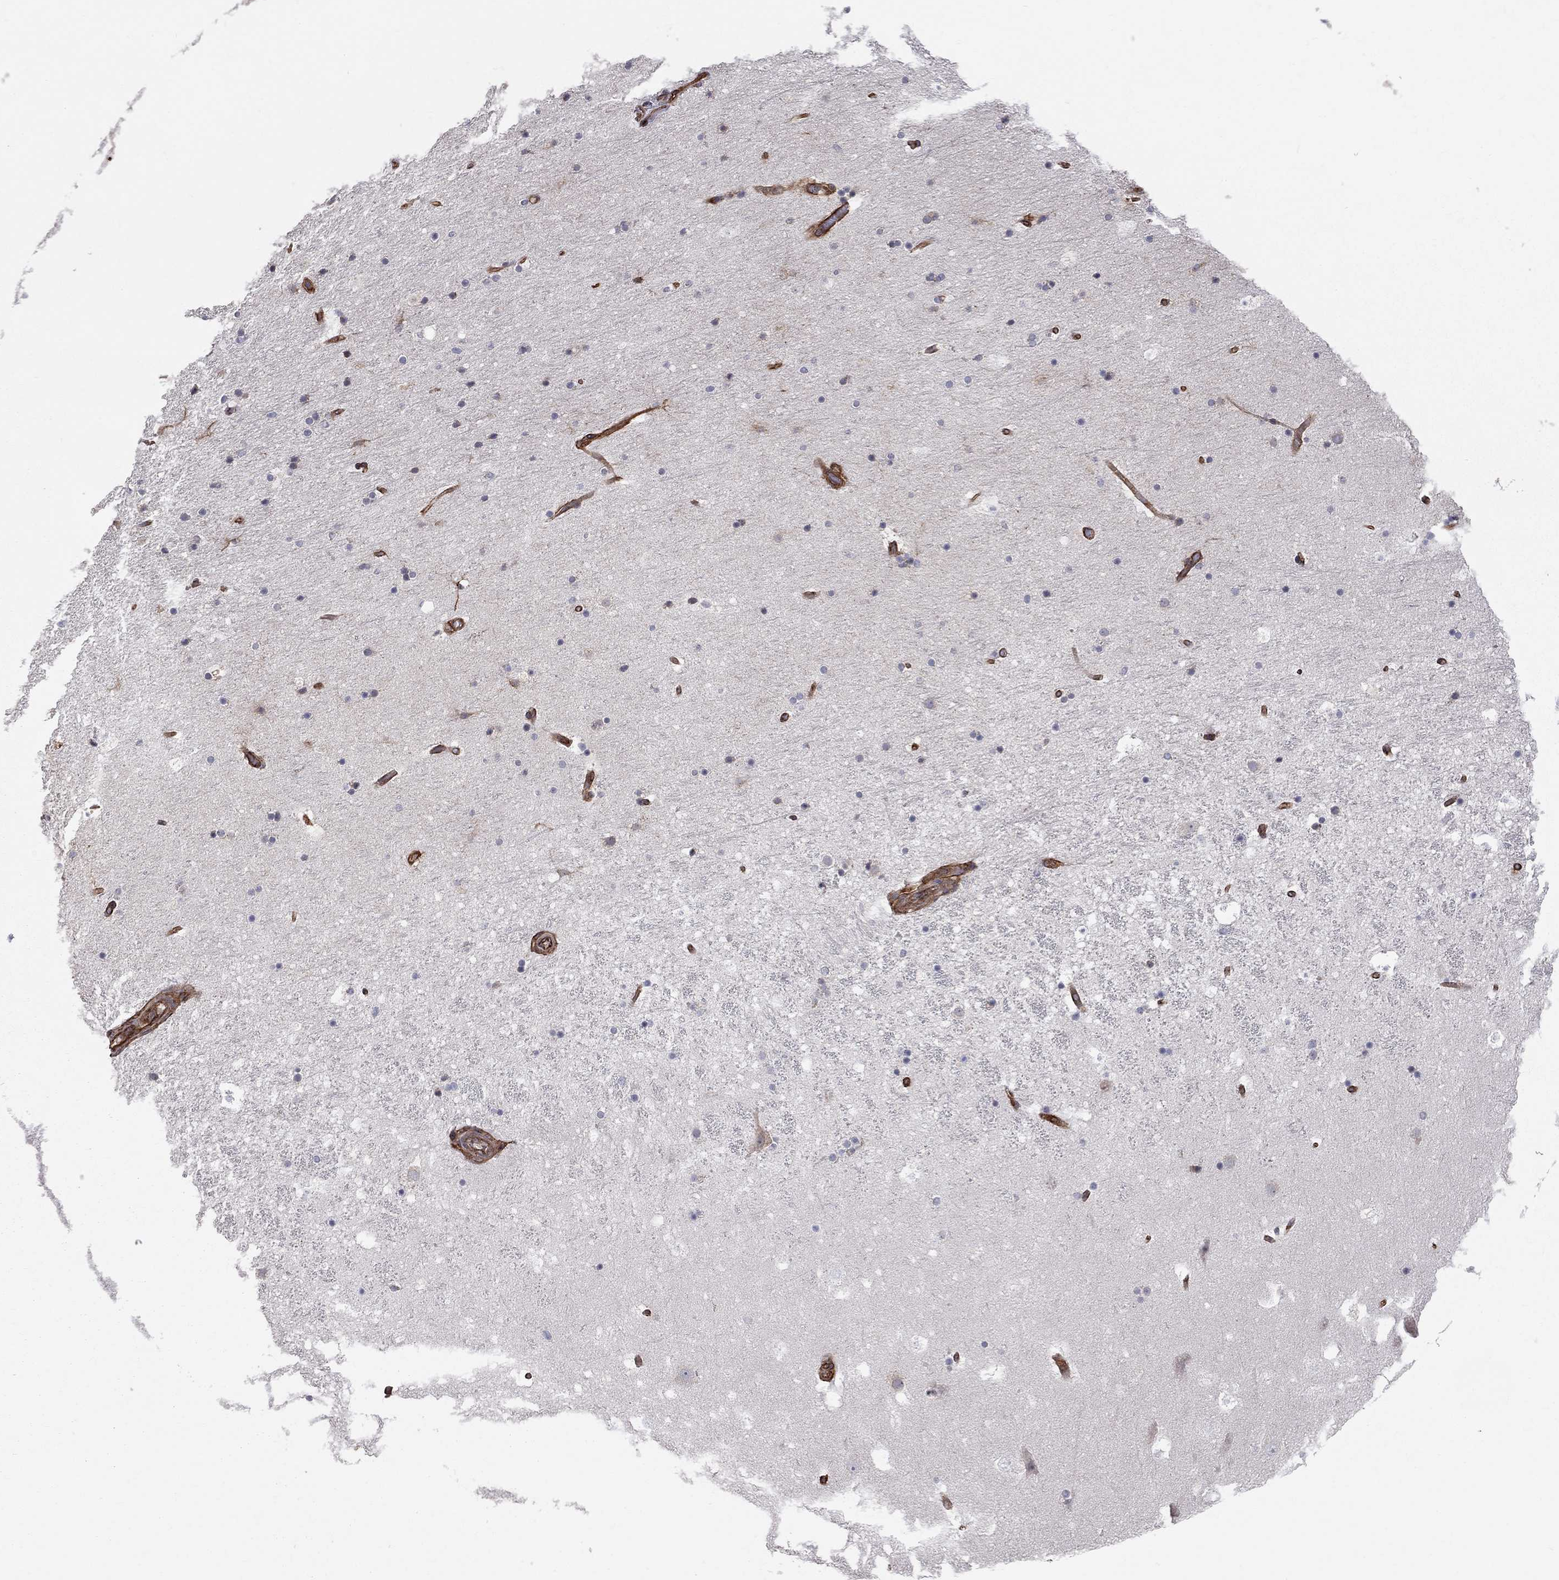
{"staining": {"intensity": "negative", "quantity": "none", "location": "none"}, "tissue": "hippocampus", "cell_type": "Glial cells", "image_type": "normal", "snomed": [{"axis": "morphology", "description": "Normal tissue, NOS"}, {"axis": "topography", "description": "Hippocampus"}], "caption": "Hippocampus was stained to show a protein in brown. There is no significant staining in glial cells. (DAB (3,3'-diaminobenzidine) immunohistochemistry visualized using brightfield microscopy, high magnification).", "gene": "RASEF", "patient": {"sex": "male", "age": 51}}